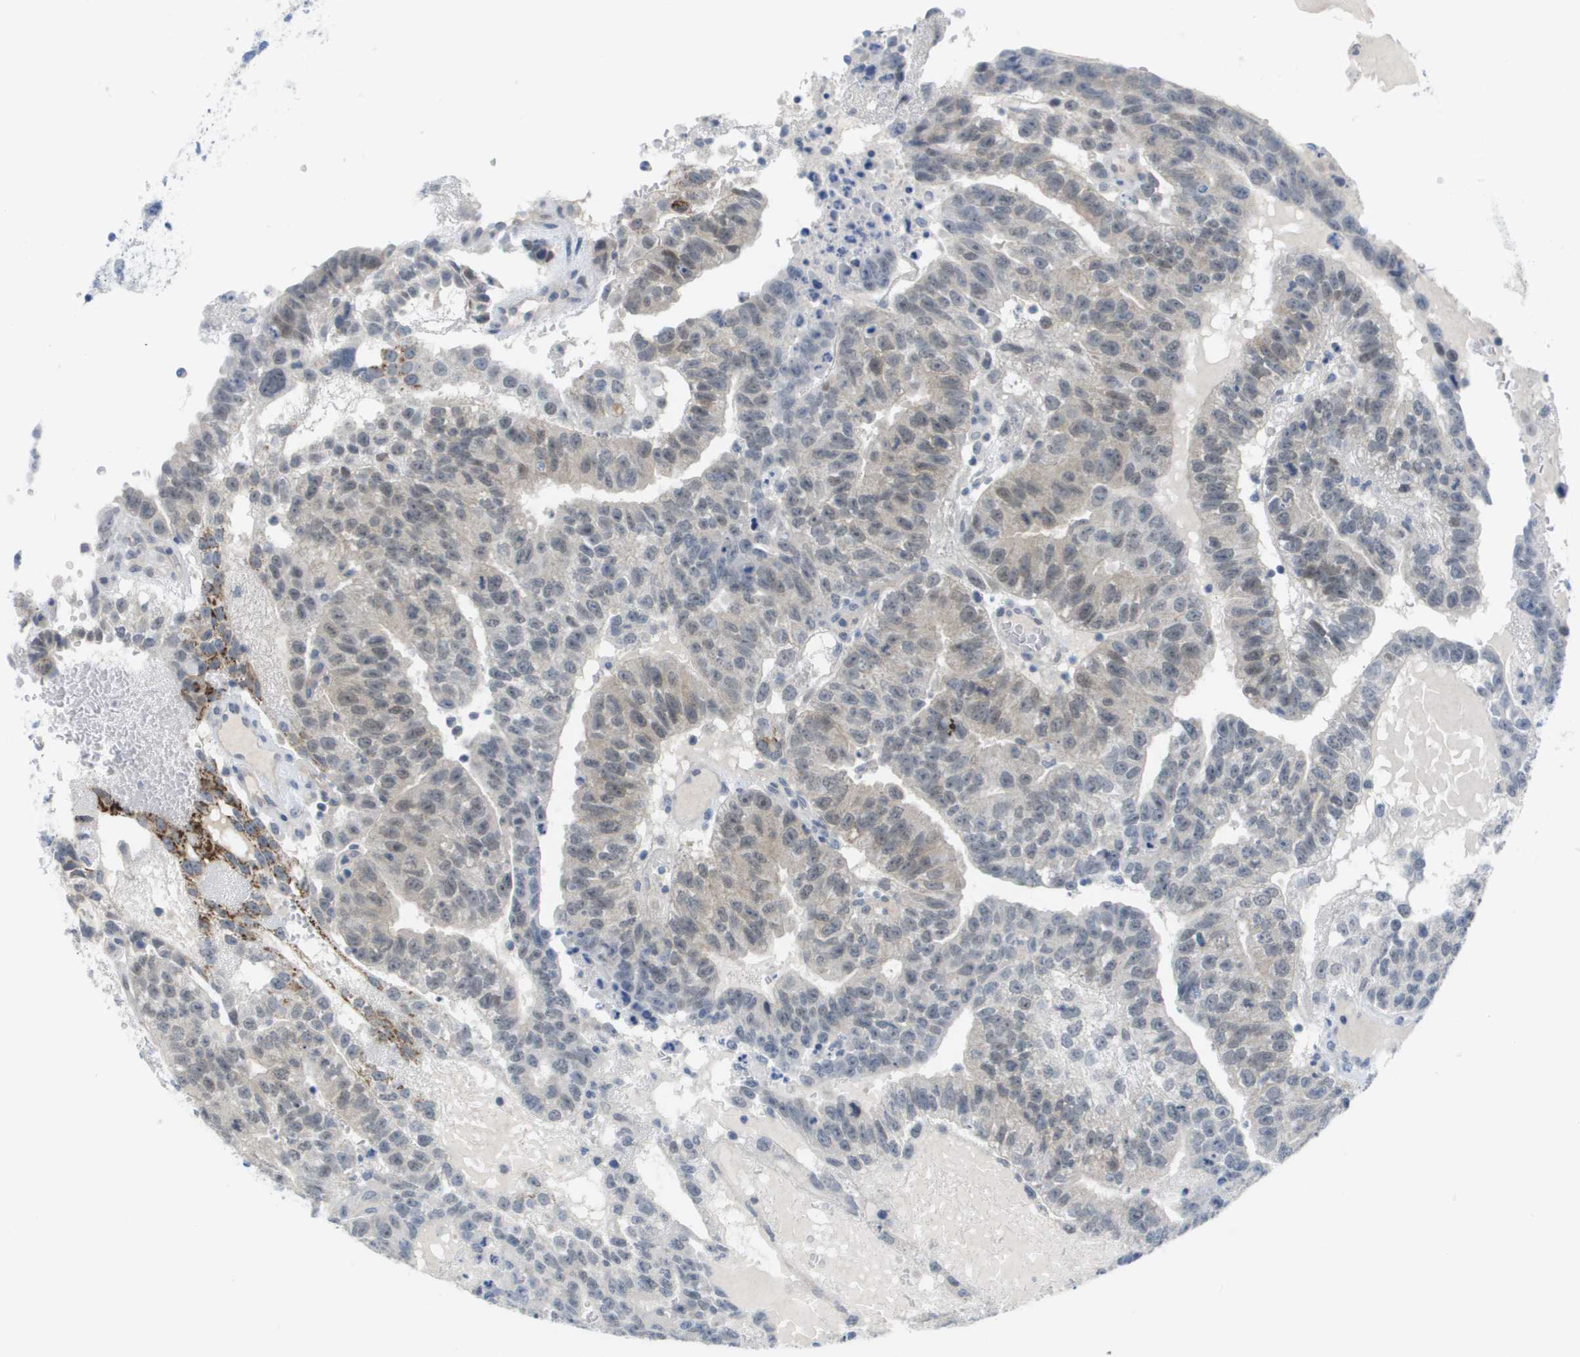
{"staining": {"intensity": "weak", "quantity": "<25%", "location": "cytoplasmic/membranous"}, "tissue": "testis cancer", "cell_type": "Tumor cells", "image_type": "cancer", "snomed": [{"axis": "morphology", "description": "Seminoma, NOS"}, {"axis": "morphology", "description": "Carcinoma, Embryonal, NOS"}, {"axis": "topography", "description": "Testis"}], "caption": "A micrograph of human testis seminoma is negative for staining in tumor cells.", "gene": "PDE4A", "patient": {"sex": "male", "age": 52}}